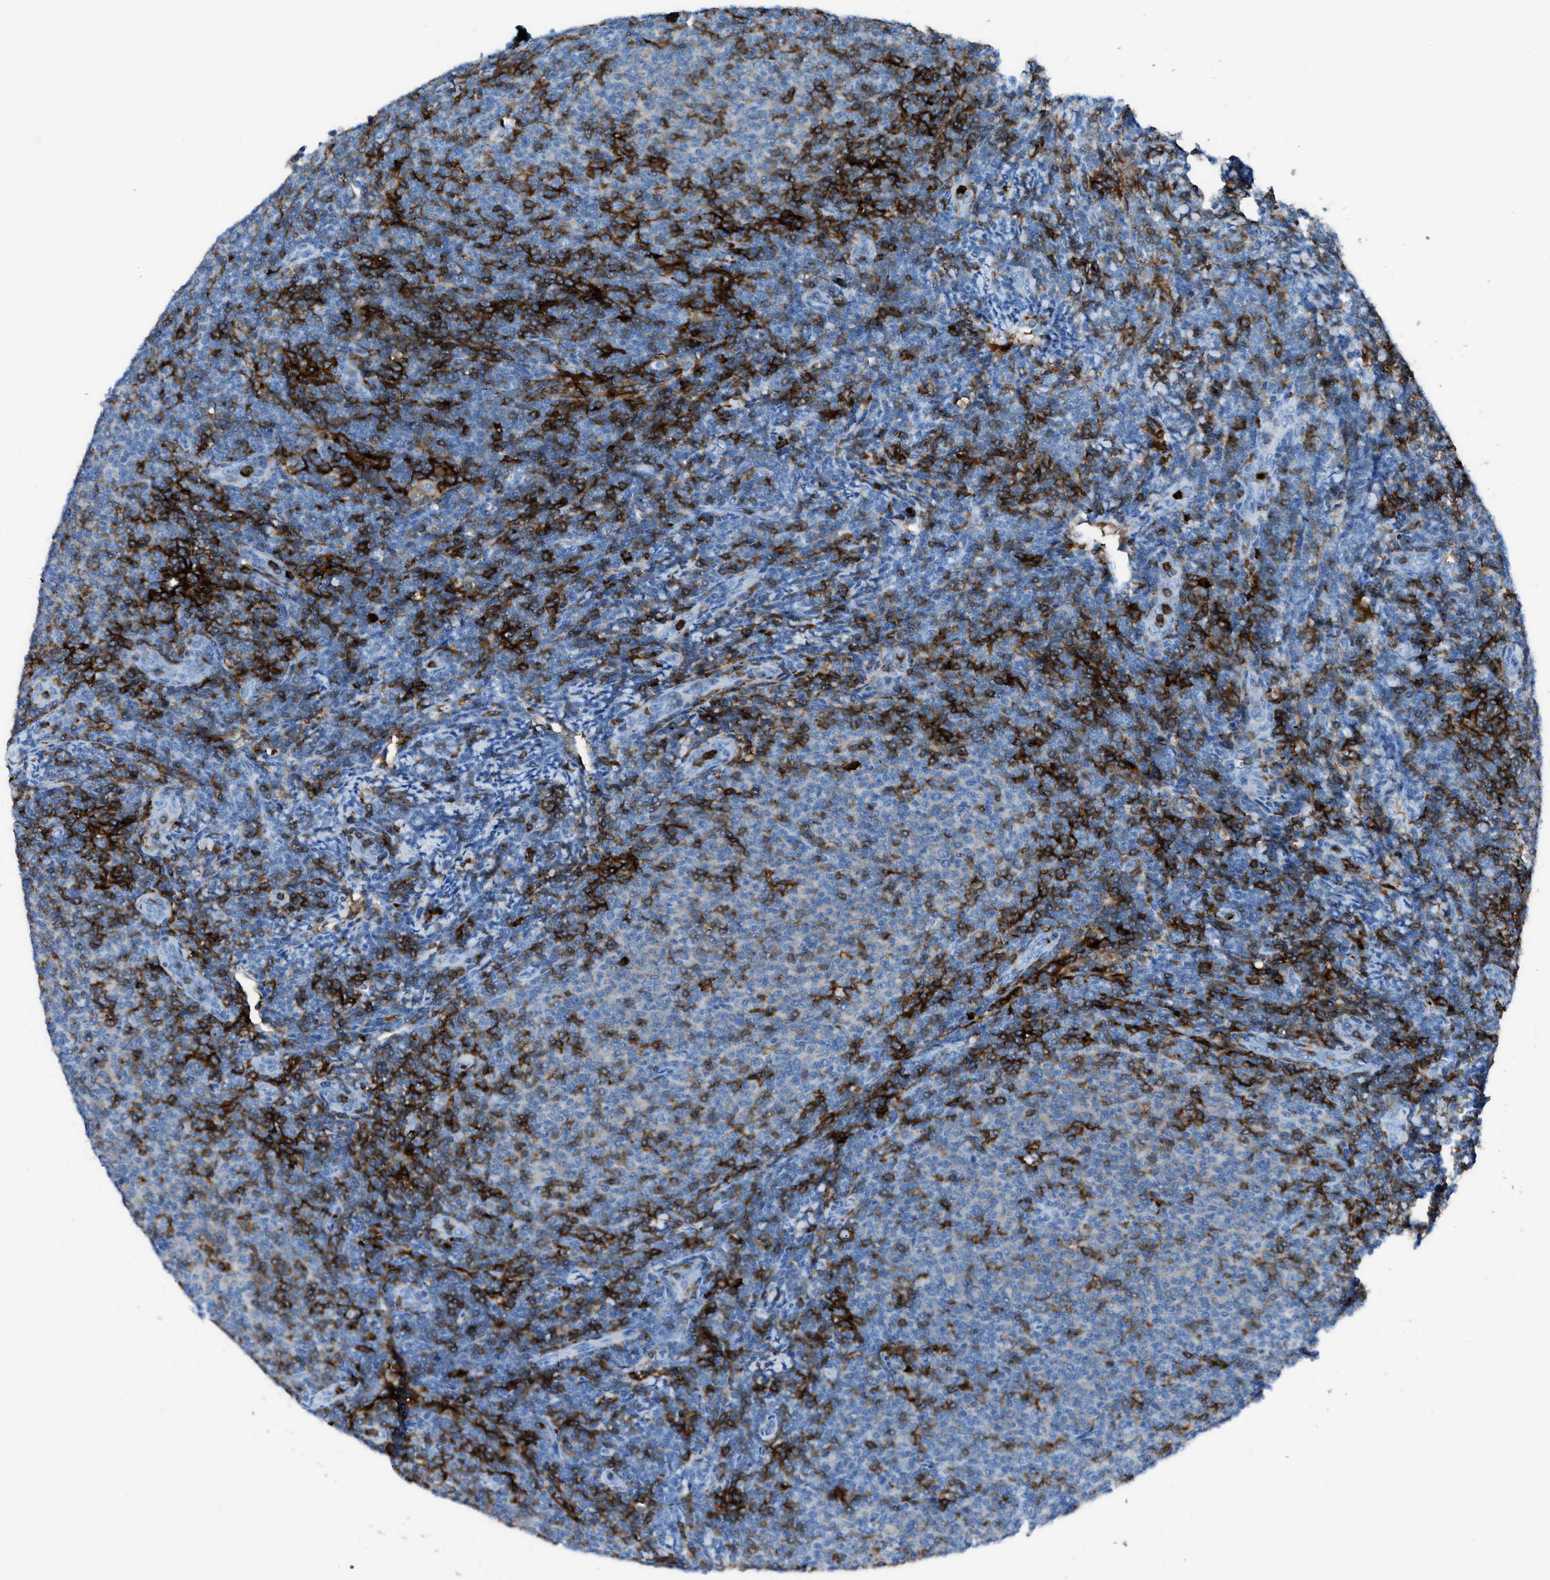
{"staining": {"intensity": "negative", "quantity": "none", "location": "none"}, "tissue": "lymphoma", "cell_type": "Tumor cells", "image_type": "cancer", "snomed": [{"axis": "morphology", "description": "Malignant lymphoma, non-Hodgkin's type, Low grade"}, {"axis": "topography", "description": "Lymph node"}], "caption": "A micrograph of lymphoma stained for a protein reveals no brown staining in tumor cells.", "gene": "ITGB2", "patient": {"sex": "male", "age": 66}}